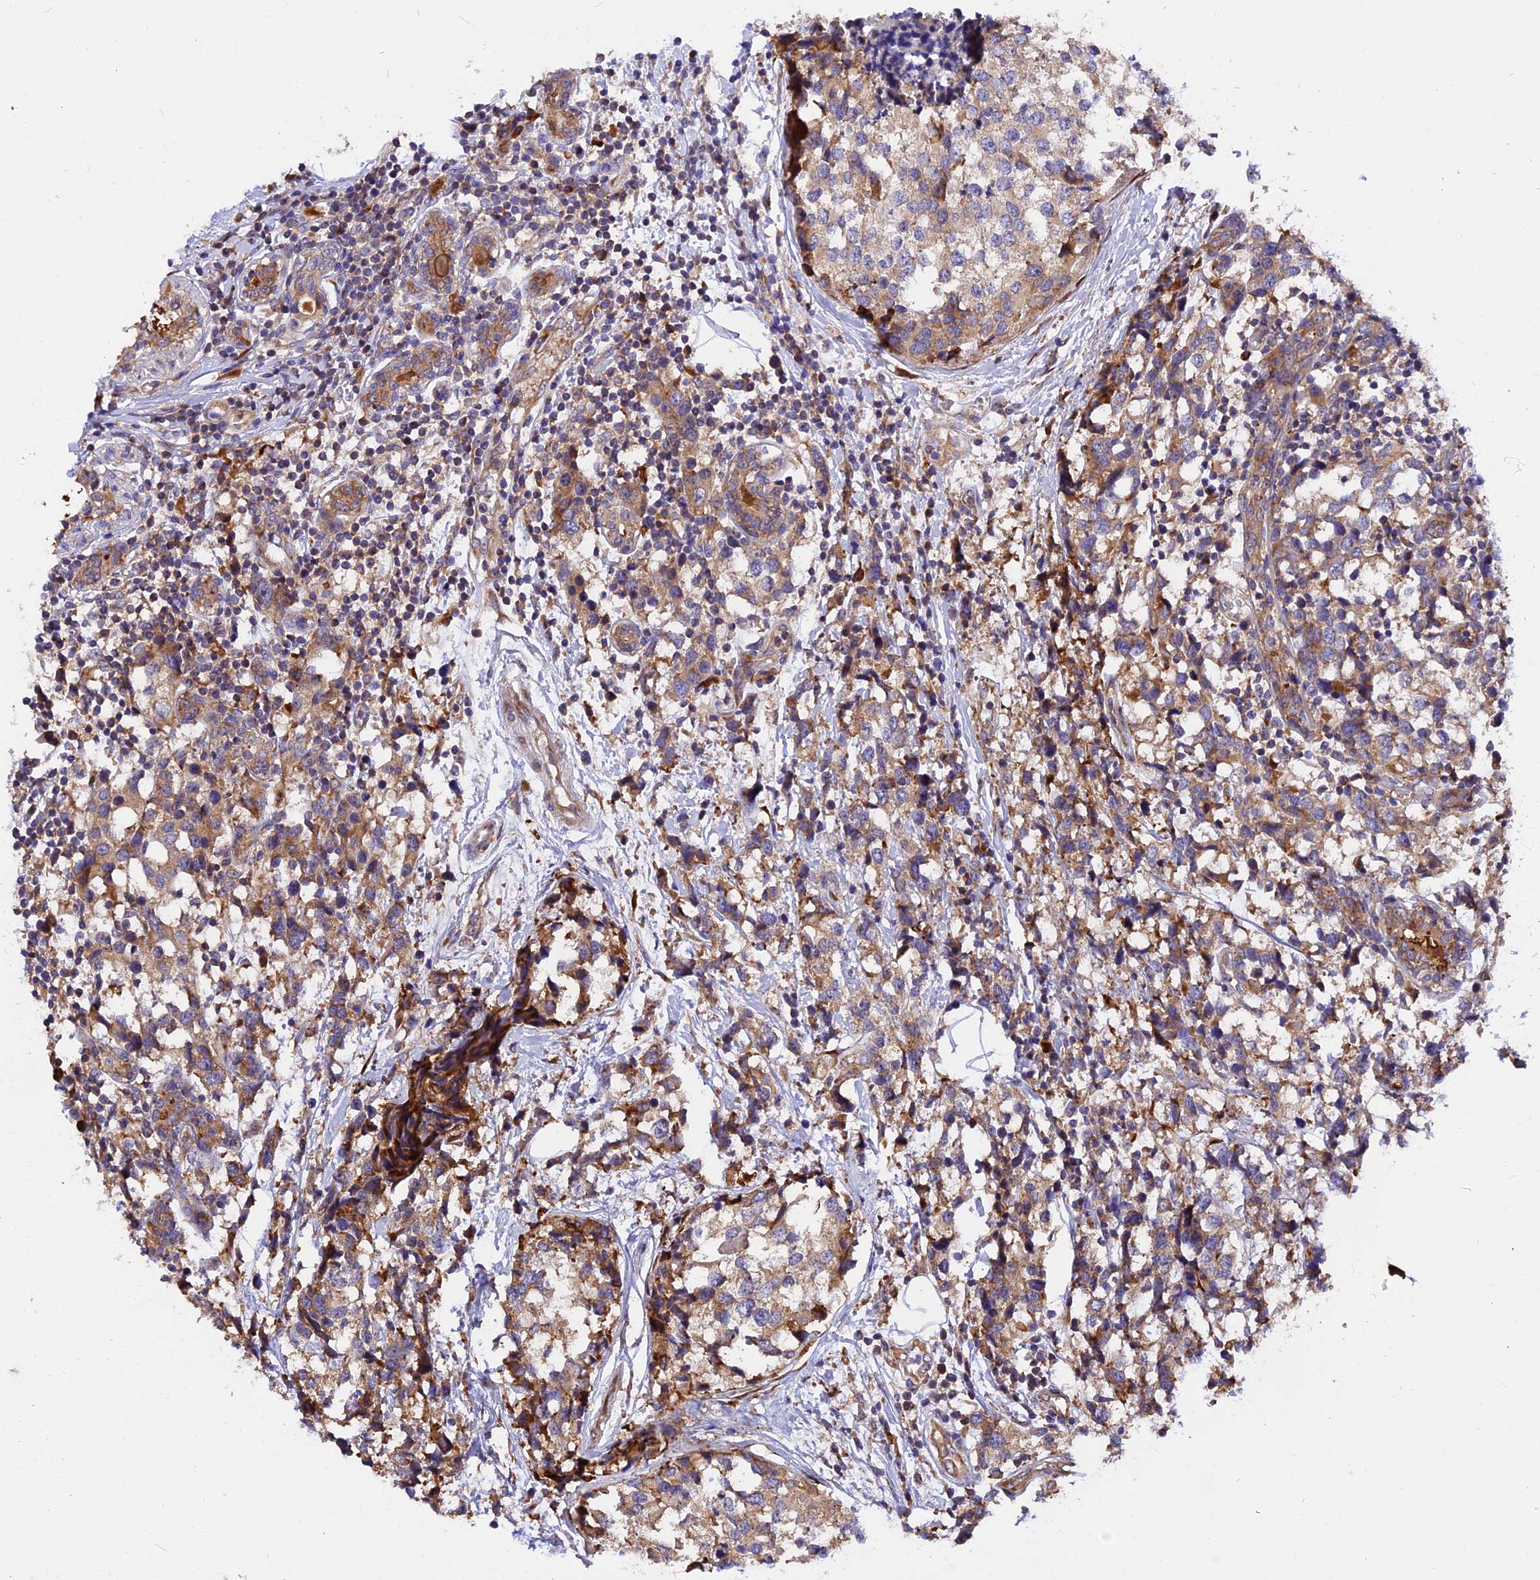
{"staining": {"intensity": "moderate", "quantity": ">75%", "location": "cytoplasmic/membranous"}, "tissue": "breast cancer", "cell_type": "Tumor cells", "image_type": "cancer", "snomed": [{"axis": "morphology", "description": "Lobular carcinoma"}, {"axis": "topography", "description": "Breast"}], "caption": "This image shows immunohistochemistry (IHC) staining of breast cancer (lobular carcinoma), with medium moderate cytoplasmic/membranous positivity in approximately >75% of tumor cells.", "gene": "GNPTAB", "patient": {"sex": "female", "age": 59}}